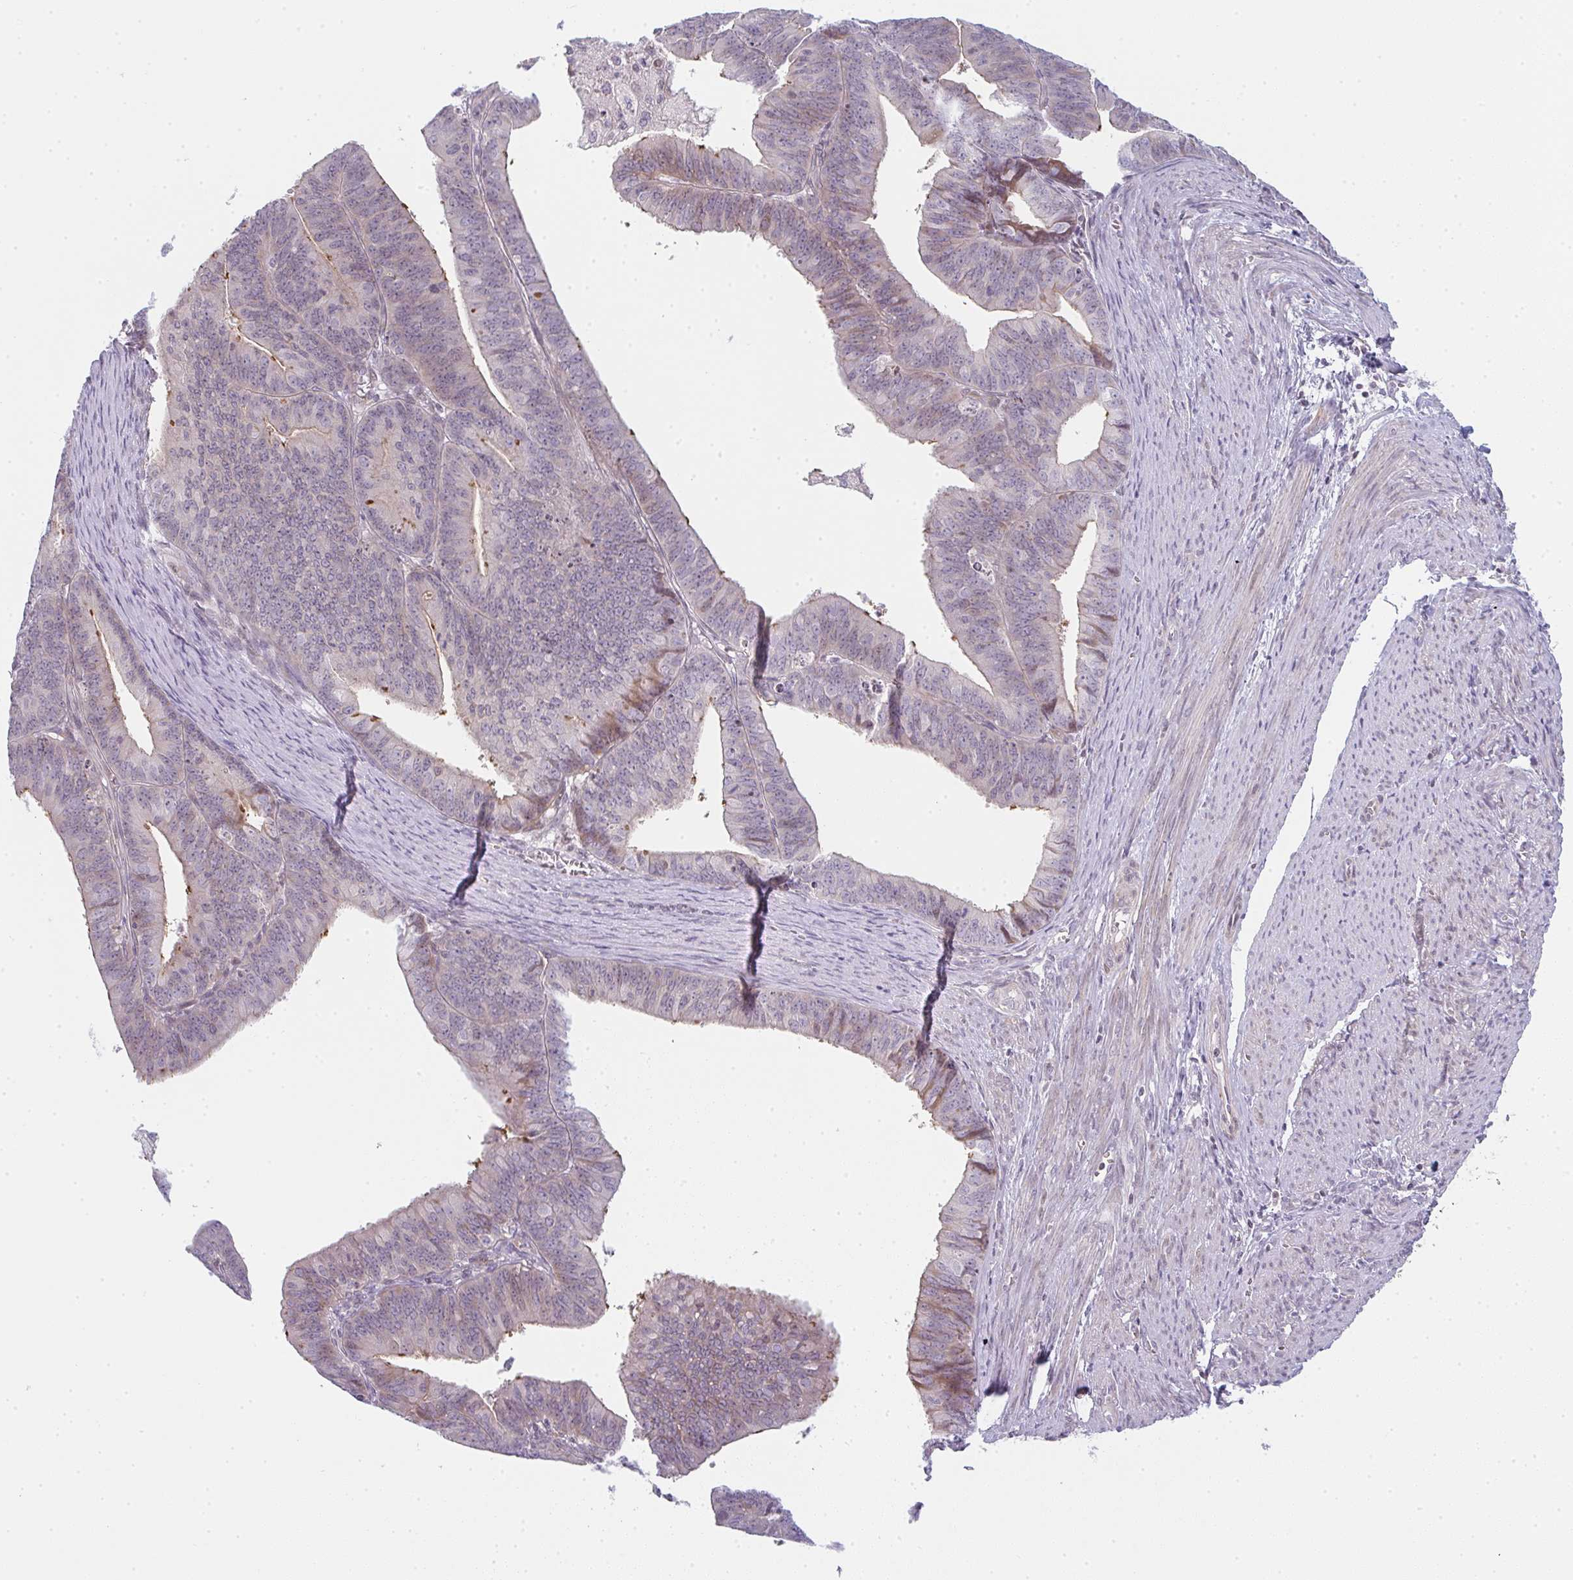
{"staining": {"intensity": "negative", "quantity": "none", "location": "none"}, "tissue": "endometrial cancer", "cell_type": "Tumor cells", "image_type": "cancer", "snomed": [{"axis": "morphology", "description": "Adenocarcinoma, NOS"}, {"axis": "topography", "description": "Endometrium"}], "caption": "Immunohistochemistry (IHC) histopathology image of neoplastic tissue: endometrial adenocarcinoma stained with DAB exhibits no significant protein staining in tumor cells.", "gene": "TMEM237", "patient": {"sex": "female", "age": 73}}